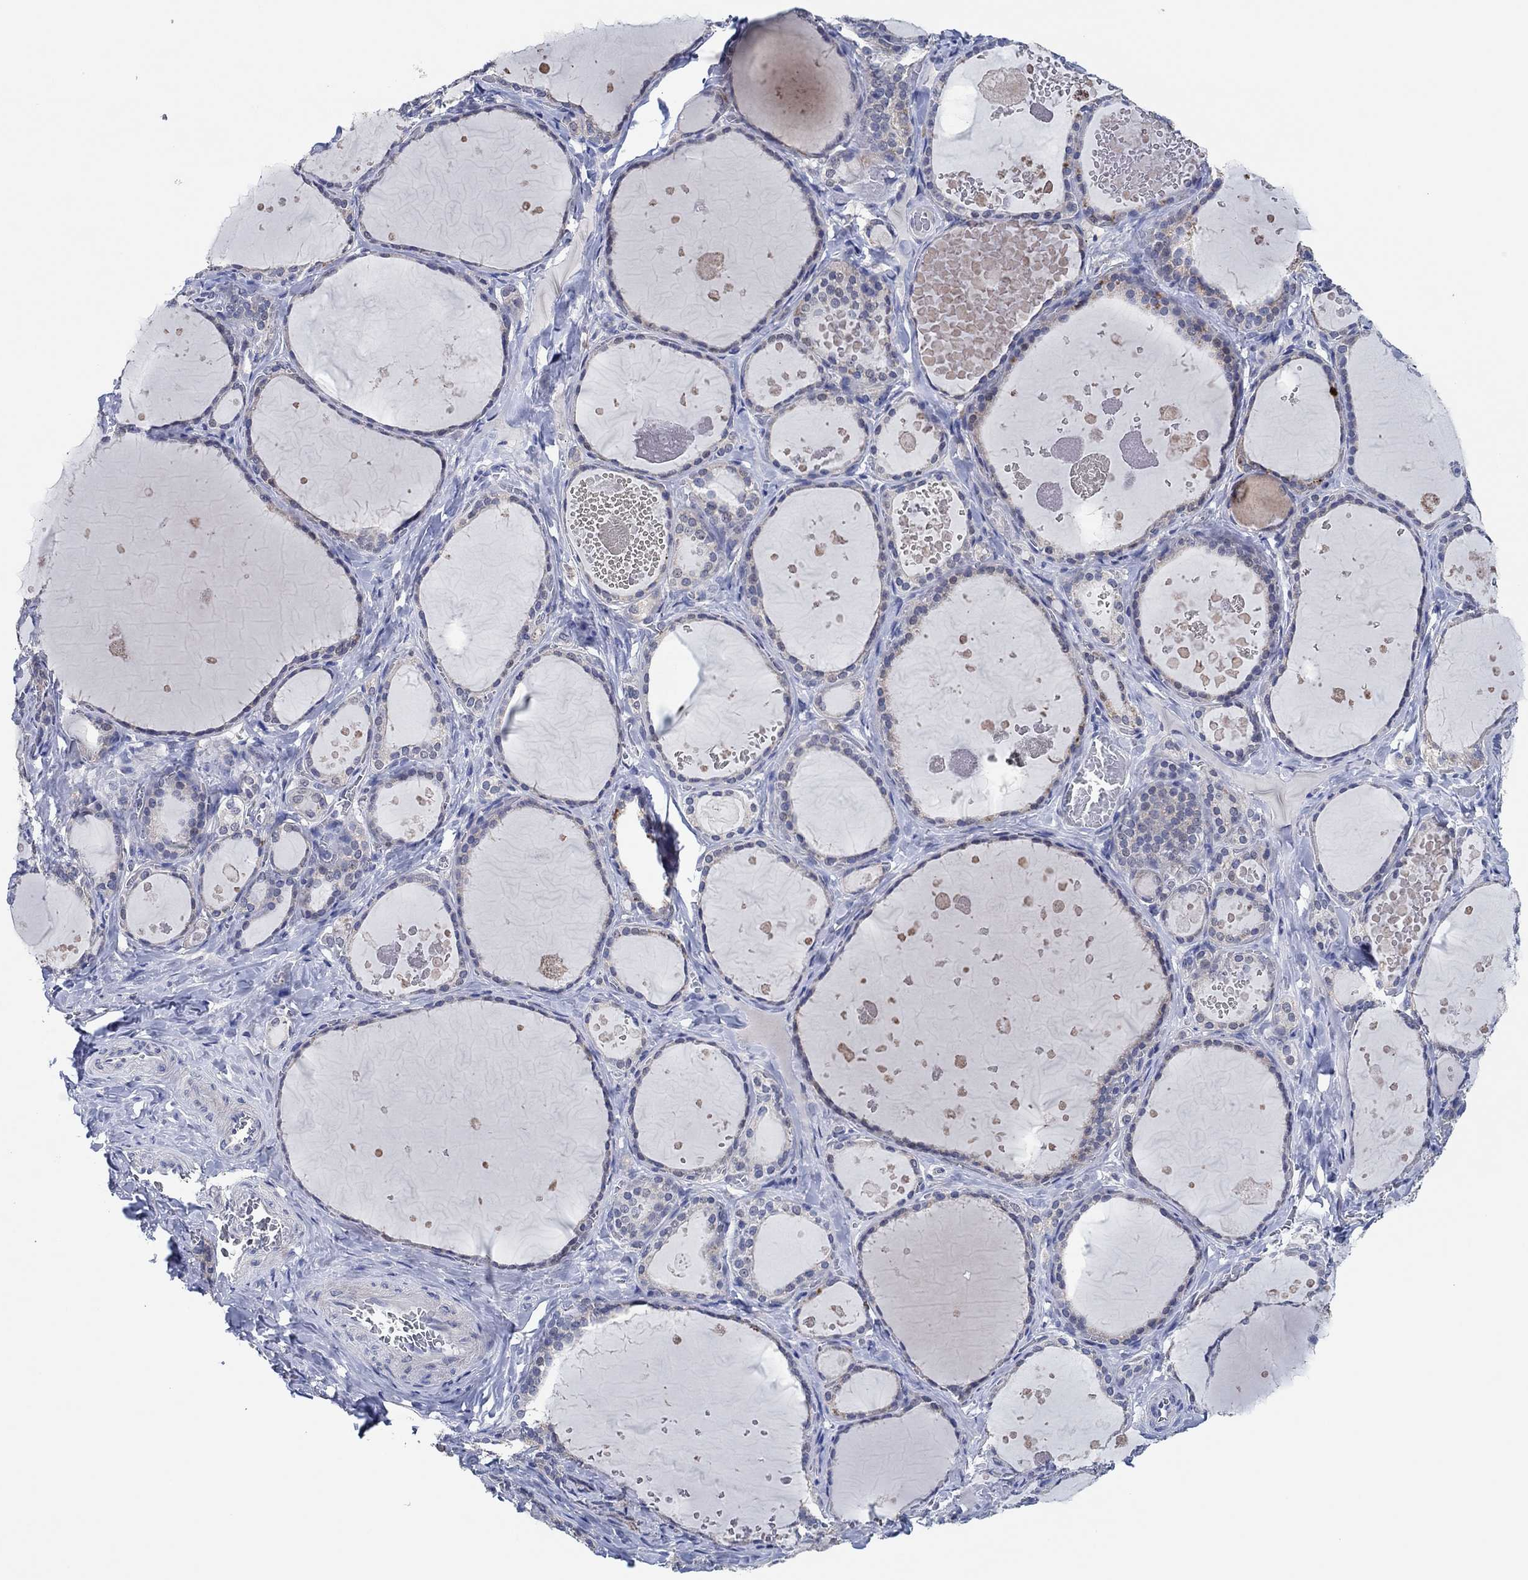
{"staining": {"intensity": "weak", "quantity": "25%-75%", "location": "cytoplasmic/membranous"}, "tissue": "thyroid gland", "cell_type": "Glandular cells", "image_type": "normal", "snomed": [{"axis": "morphology", "description": "Normal tissue, NOS"}, {"axis": "topography", "description": "Thyroid gland"}], "caption": "A high-resolution histopathology image shows immunohistochemistry staining of benign thyroid gland, which shows weak cytoplasmic/membranous expression in approximately 25%-75% of glandular cells.", "gene": "PRRT3", "patient": {"sex": "female", "age": 56}}